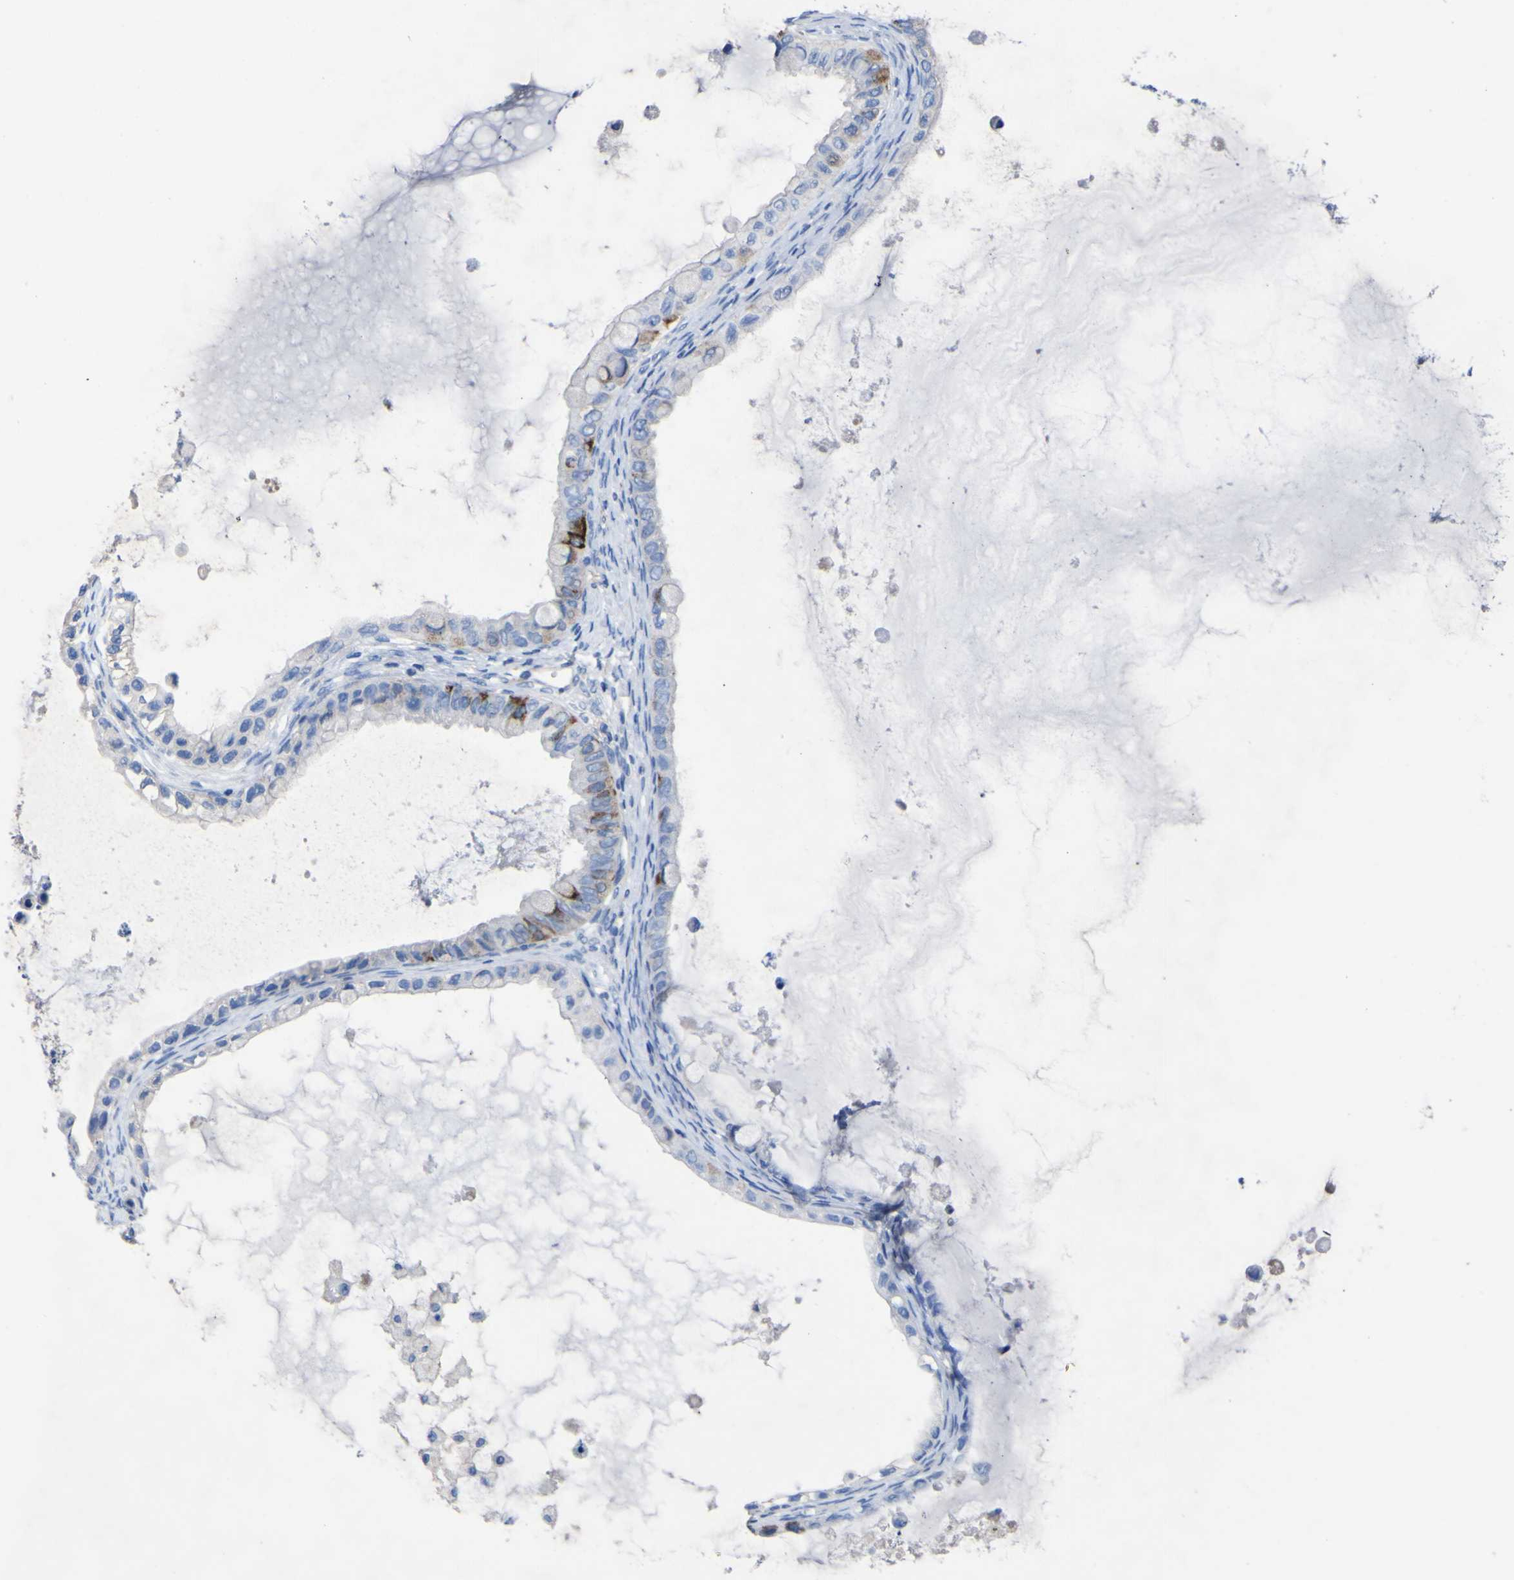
{"staining": {"intensity": "strong", "quantity": "<25%", "location": "cytoplasmic/membranous"}, "tissue": "ovarian cancer", "cell_type": "Tumor cells", "image_type": "cancer", "snomed": [{"axis": "morphology", "description": "Cystadenocarcinoma, mucinous, NOS"}, {"axis": "topography", "description": "Ovary"}], "caption": "Protein expression analysis of human ovarian cancer (mucinous cystadenocarcinoma) reveals strong cytoplasmic/membranous expression in about <25% of tumor cells. (Stains: DAB (3,3'-diaminobenzidine) in brown, nuclei in blue, Microscopy: brightfield microscopy at high magnification).", "gene": "AGO4", "patient": {"sex": "female", "age": 80}}